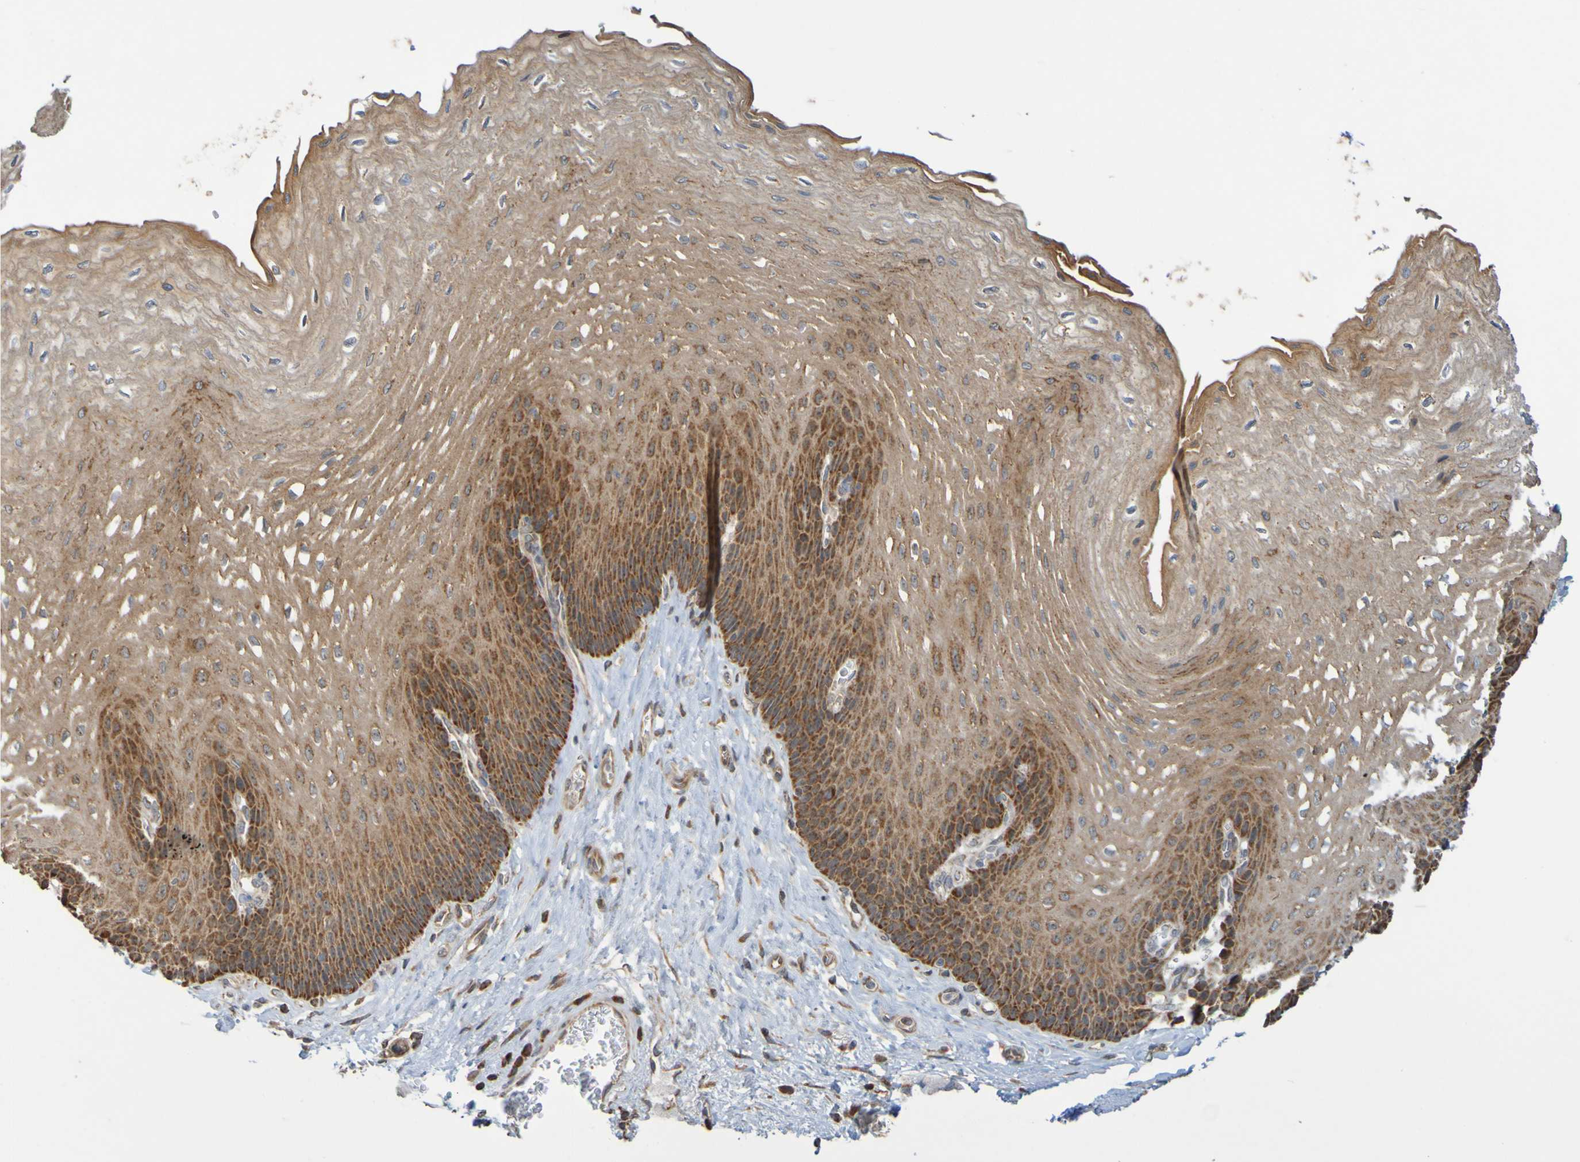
{"staining": {"intensity": "moderate", "quantity": ">75%", "location": "cytoplasmic/membranous"}, "tissue": "esophagus", "cell_type": "Squamous epithelial cells", "image_type": "normal", "snomed": [{"axis": "morphology", "description": "Normal tissue, NOS"}, {"axis": "topography", "description": "Esophagus"}], "caption": "A medium amount of moderate cytoplasmic/membranous staining is identified in approximately >75% of squamous epithelial cells in normal esophagus.", "gene": "TMBIM1", "patient": {"sex": "female", "age": 72}}